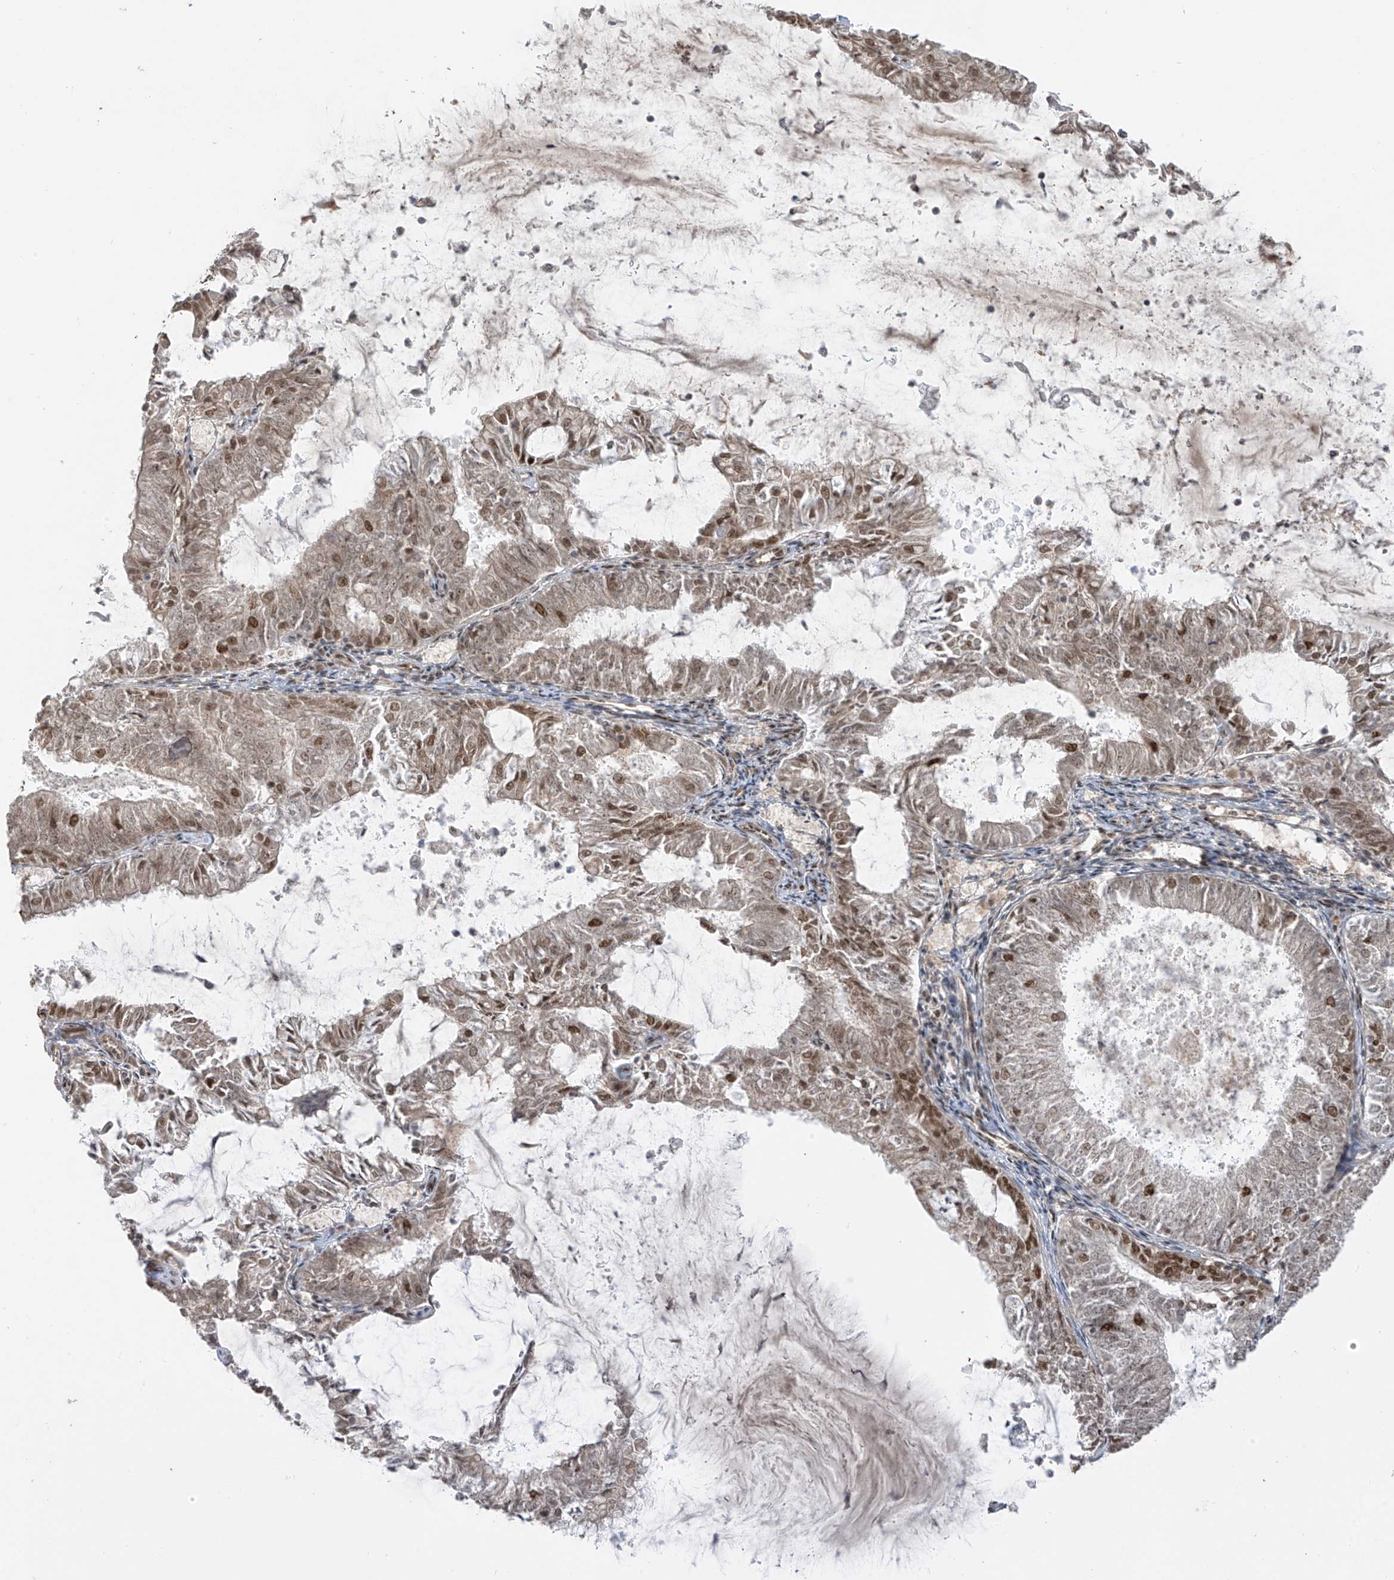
{"staining": {"intensity": "moderate", "quantity": "<25%", "location": "nuclear"}, "tissue": "endometrial cancer", "cell_type": "Tumor cells", "image_type": "cancer", "snomed": [{"axis": "morphology", "description": "Adenocarcinoma, NOS"}, {"axis": "topography", "description": "Endometrium"}], "caption": "IHC image of neoplastic tissue: human endometrial cancer (adenocarcinoma) stained using immunohistochemistry (IHC) displays low levels of moderate protein expression localized specifically in the nuclear of tumor cells, appearing as a nuclear brown color.", "gene": "ARHGEF3", "patient": {"sex": "female", "age": 57}}